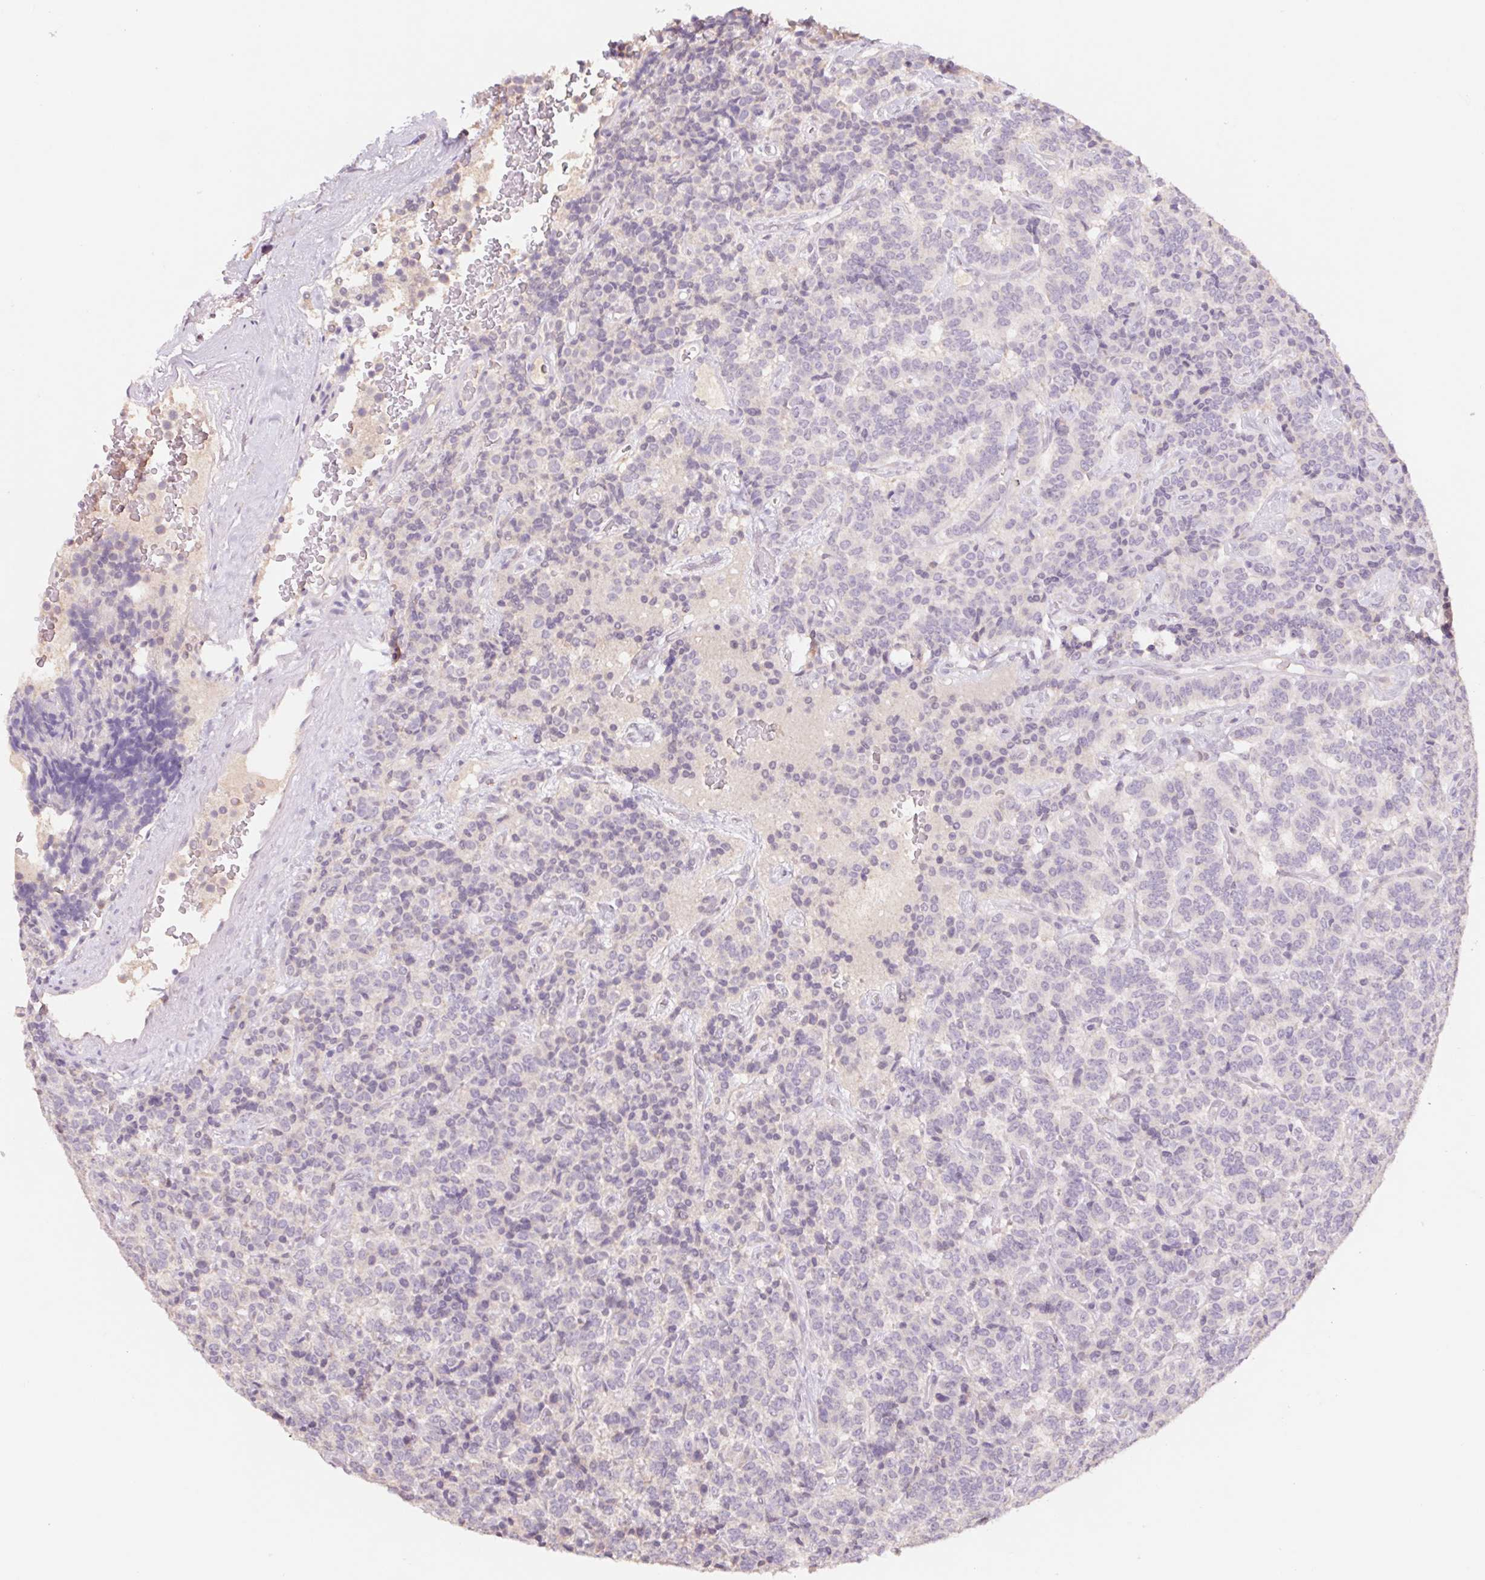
{"staining": {"intensity": "negative", "quantity": "none", "location": "none"}, "tissue": "carcinoid", "cell_type": "Tumor cells", "image_type": "cancer", "snomed": [{"axis": "morphology", "description": "Carcinoid, malignant, NOS"}, {"axis": "topography", "description": "Pancreas"}], "caption": "Malignant carcinoid was stained to show a protein in brown. There is no significant expression in tumor cells.", "gene": "PNMA8B", "patient": {"sex": "male", "age": 36}}